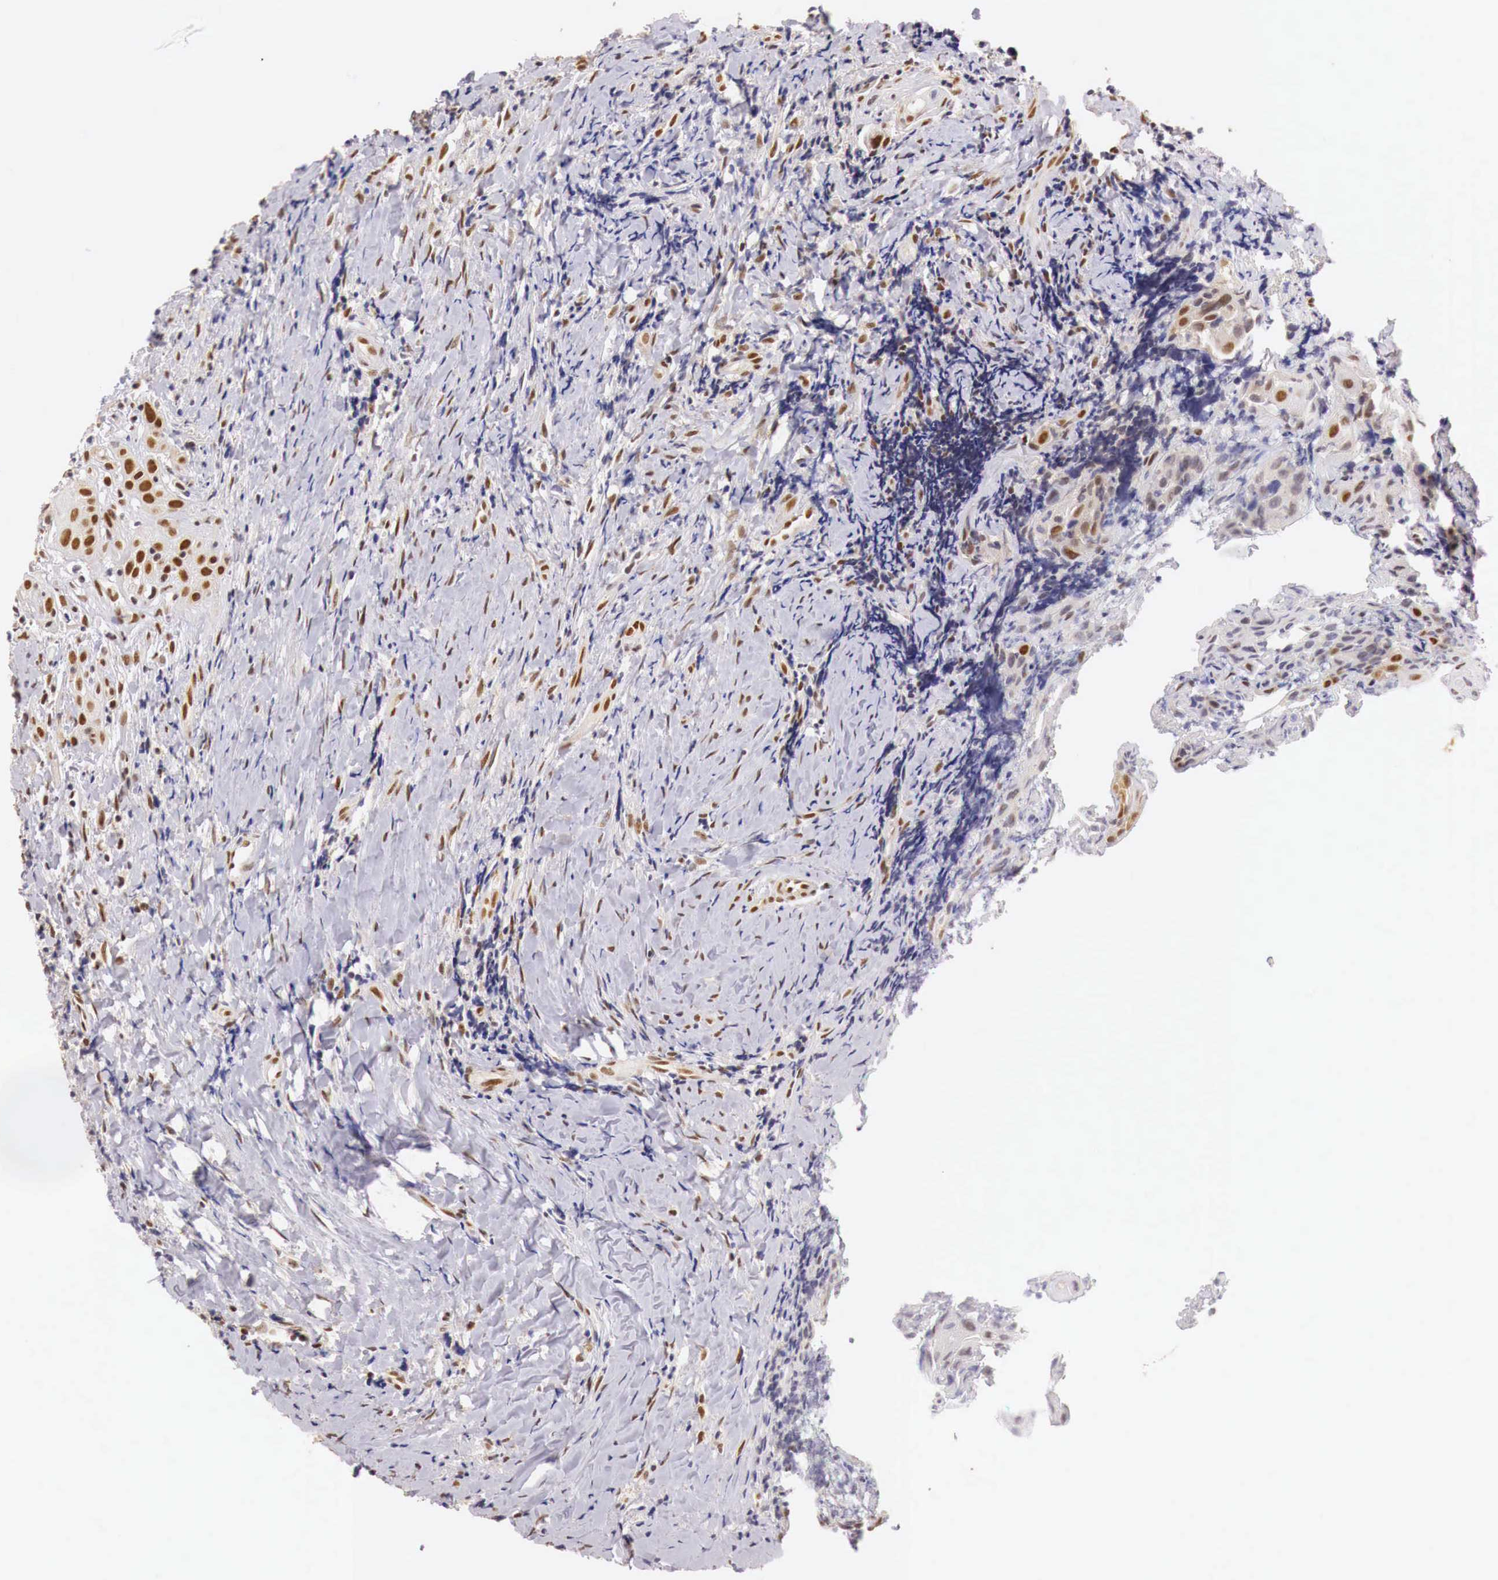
{"staining": {"intensity": "moderate", "quantity": ">75%", "location": "cytoplasmic/membranous,nuclear"}, "tissue": "head and neck cancer", "cell_type": "Tumor cells", "image_type": "cancer", "snomed": [{"axis": "morphology", "description": "Squamous cell carcinoma, NOS"}, {"axis": "topography", "description": "Oral tissue"}, {"axis": "topography", "description": "Head-Neck"}], "caption": "Squamous cell carcinoma (head and neck) was stained to show a protein in brown. There is medium levels of moderate cytoplasmic/membranous and nuclear expression in about >75% of tumor cells. Nuclei are stained in blue.", "gene": "GPKOW", "patient": {"sex": "female", "age": 82}}